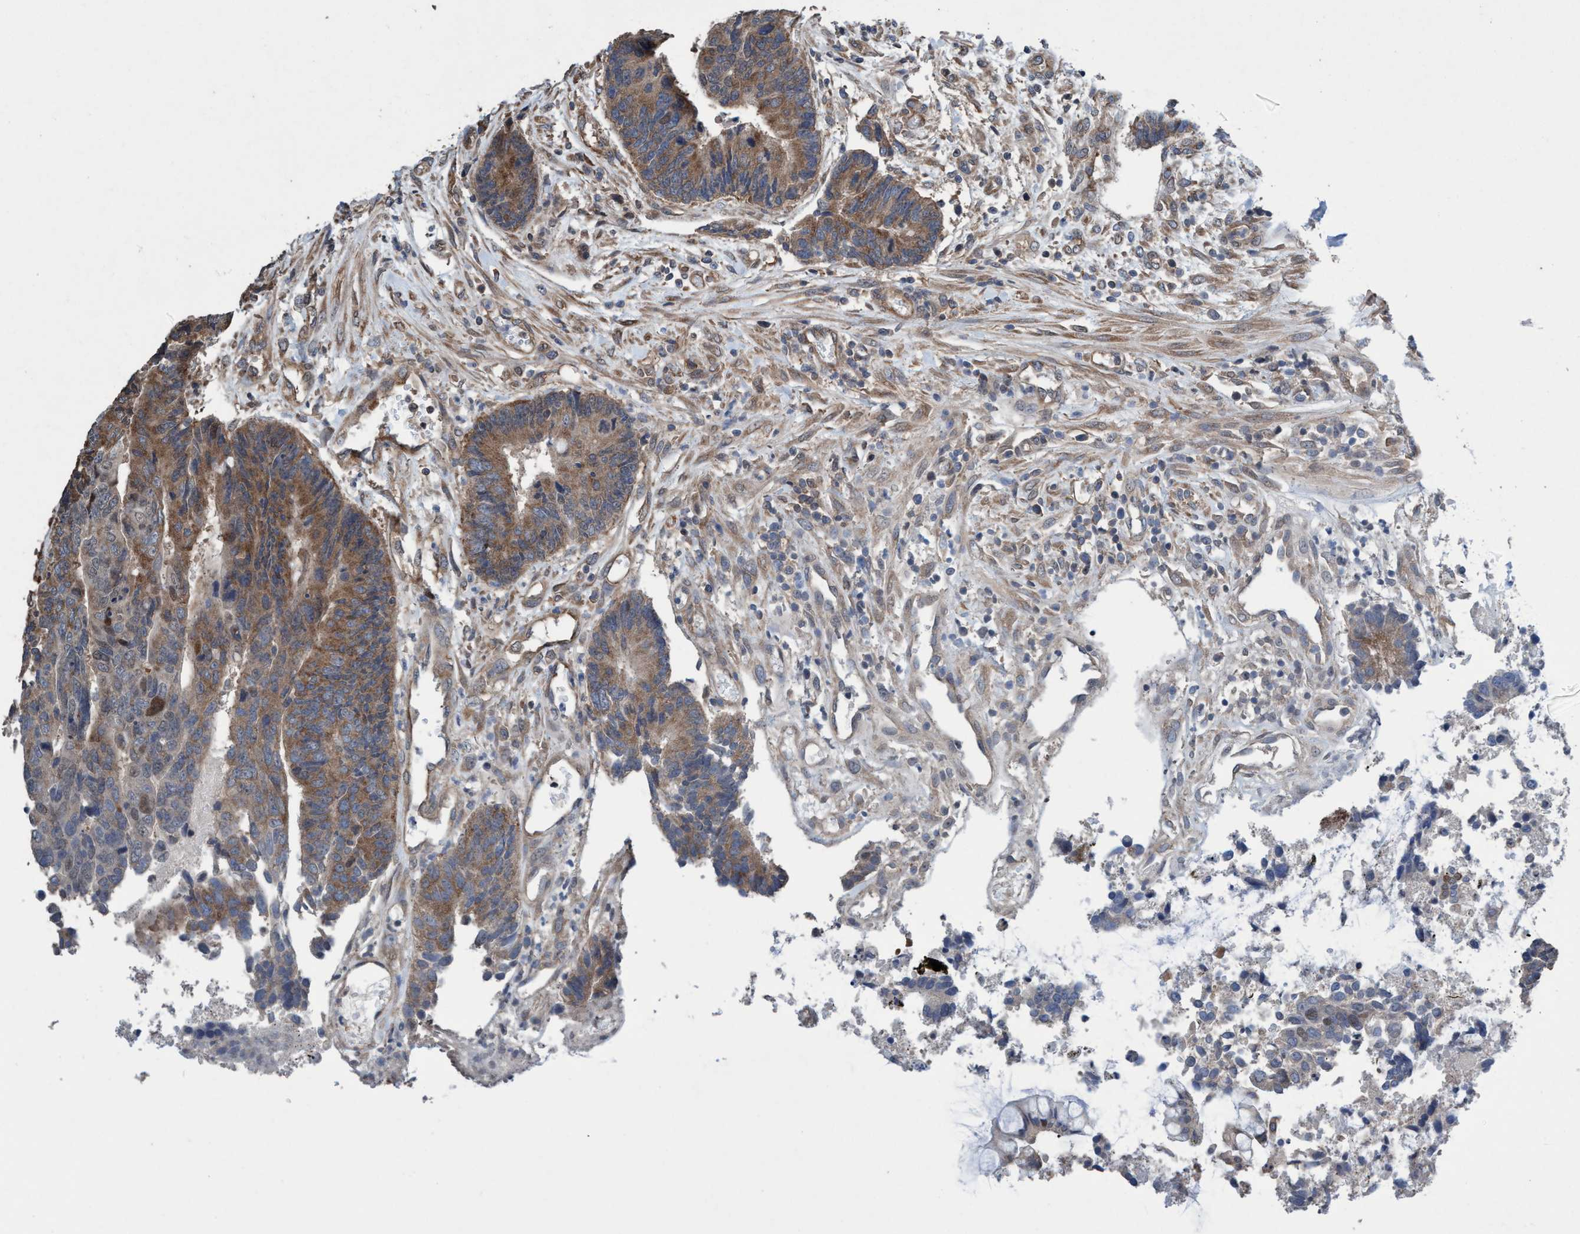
{"staining": {"intensity": "moderate", "quantity": ">75%", "location": "cytoplasmic/membranous"}, "tissue": "colorectal cancer", "cell_type": "Tumor cells", "image_type": "cancer", "snomed": [{"axis": "morphology", "description": "Adenocarcinoma, NOS"}, {"axis": "topography", "description": "Rectum"}], "caption": "Protein analysis of colorectal cancer tissue exhibits moderate cytoplasmic/membranous positivity in approximately >75% of tumor cells.", "gene": "METAP2", "patient": {"sex": "male", "age": 84}}